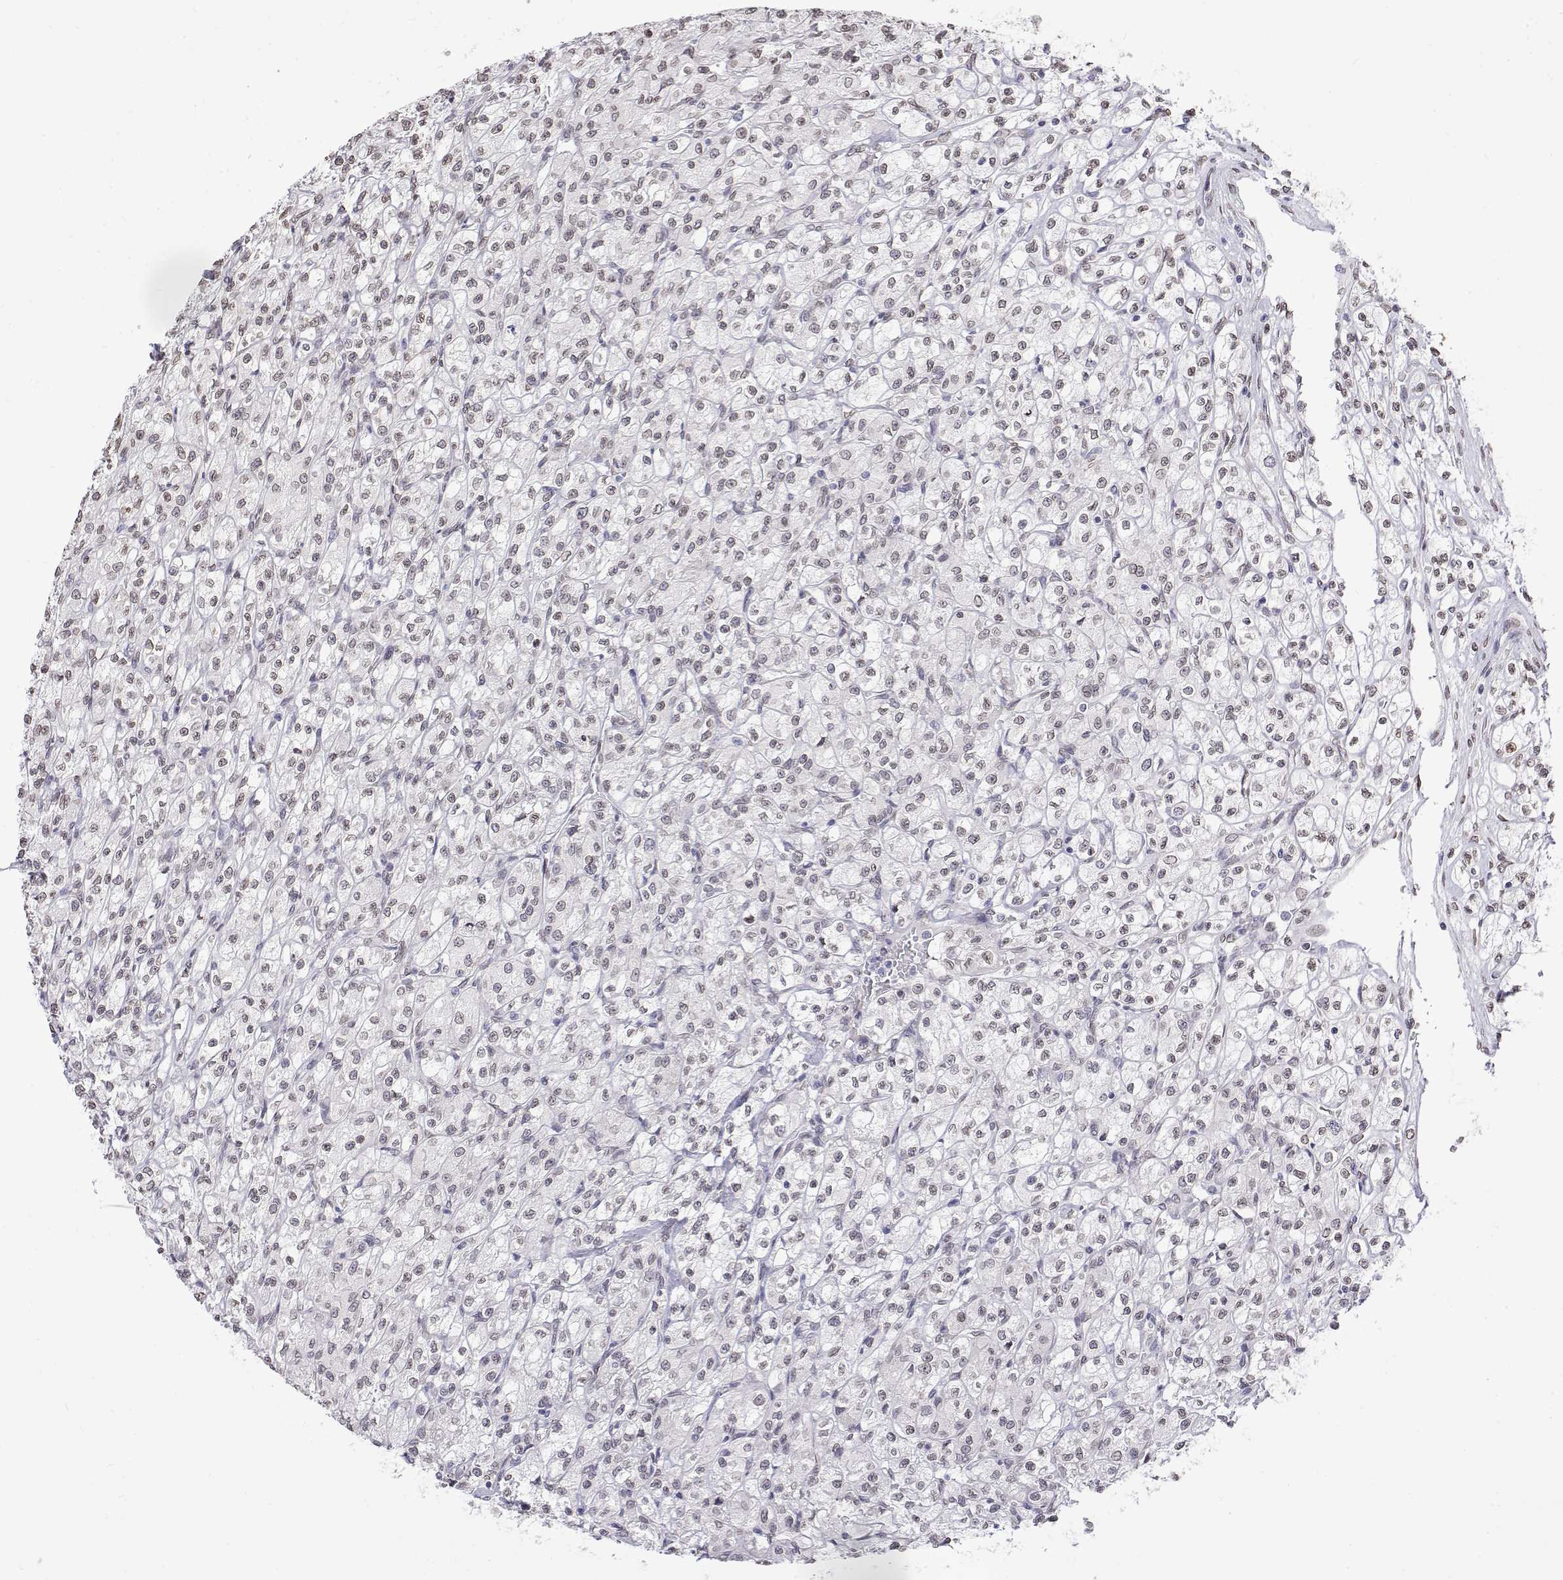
{"staining": {"intensity": "weak", "quantity": "<25%", "location": "nuclear"}, "tissue": "renal cancer", "cell_type": "Tumor cells", "image_type": "cancer", "snomed": [{"axis": "morphology", "description": "Adenocarcinoma, NOS"}, {"axis": "topography", "description": "Kidney"}], "caption": "A micrograph of human renal cancer is negative for staining in tumor cells. Nuclei are stained in blue.", "gene": "ZNF532", "patient": {"sex": "female", "age": 70}}